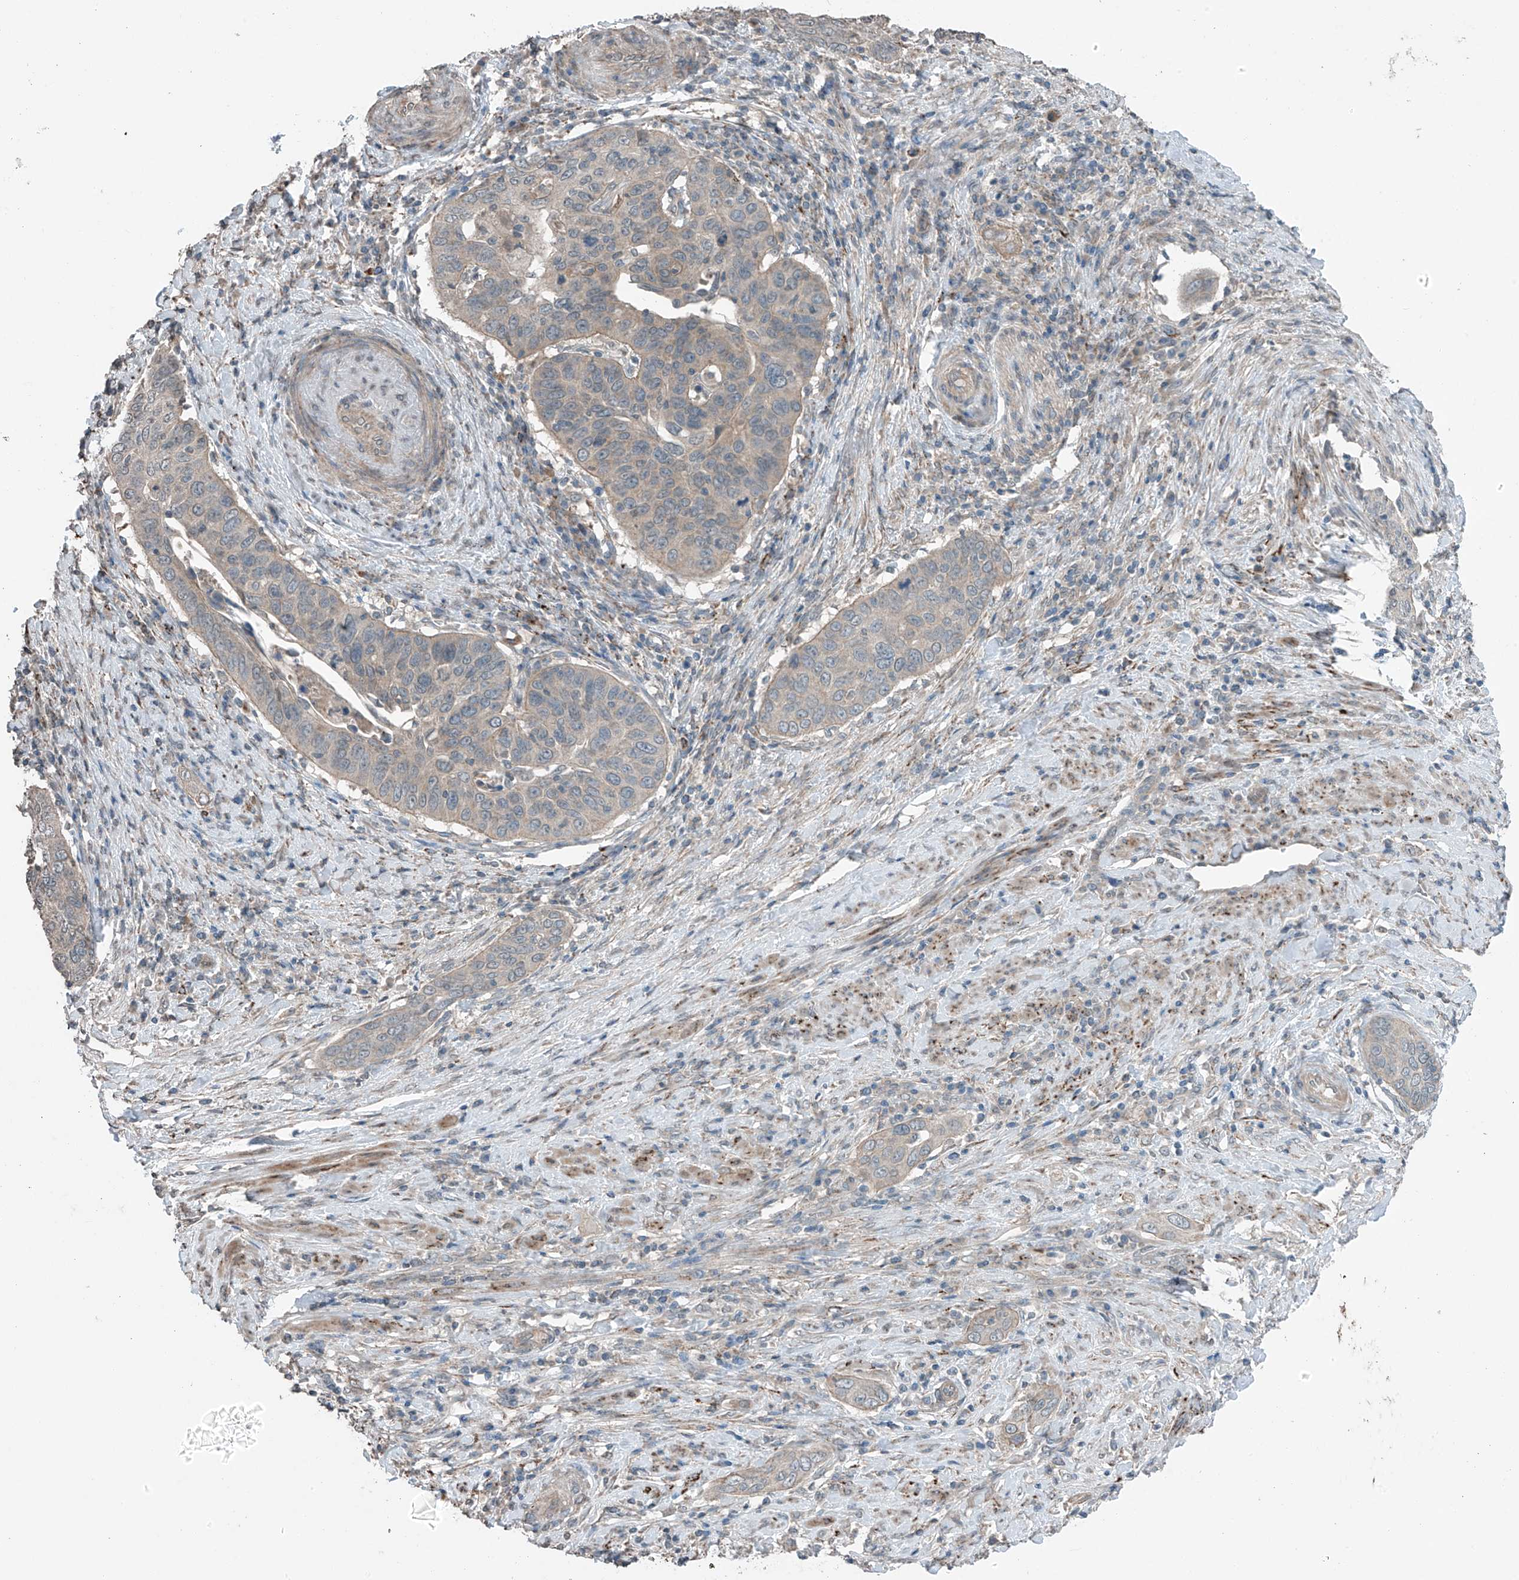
{"staining": {"intensity": "weak", "quantity": "<25%", "location": "cytoplasmic/membranous"}, "tissue": "cervical cancer", "cell_type": "Tumor cells", "image_type": "cancer", "snomed": [{"axis": "morphology", "description": "Squamous cell carcinoma, NOS"}, {"axis": "topography", "description": "Cervix"}], "caption": "Cervical cancer (squamous cell carcinoma) was stained to show a protein in brown. There is no significant positivity in tumor cells. (DAB (3,3'-diaminobenzidine) IHC, high magnification).", "gene": "HOXA11", "patient": {"sex": "female", "age": 60}}